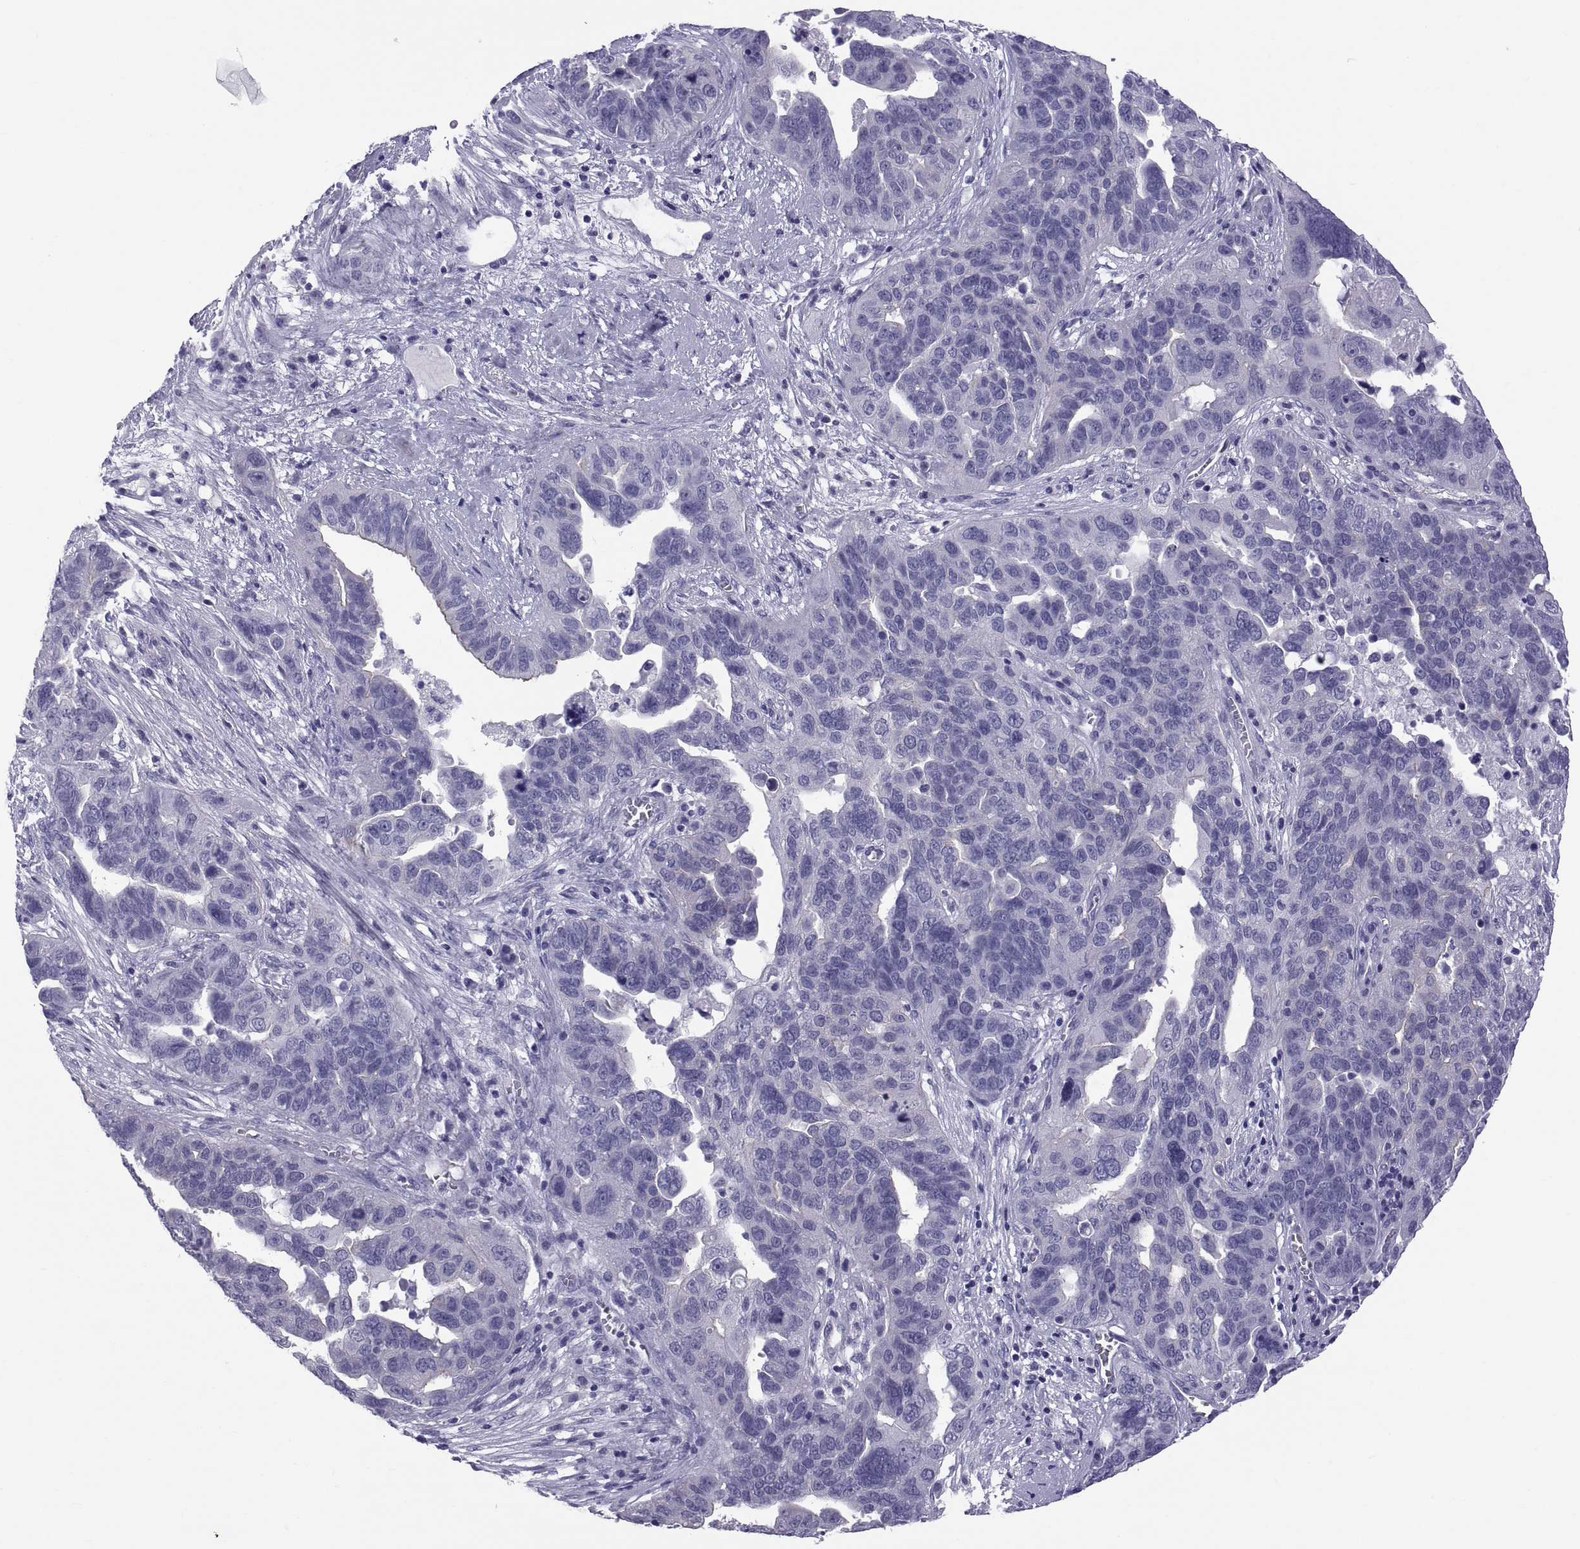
{"staining": {"intensity": "negative", "quantity": "none", "location": "none"}, "tissue": "ovarian cancer", "cell_type": "Tumor cells", "image_type": "cancer", "snomed": [{"axis": "morphology", "description": "Carcinoma, endometroid"}, {"axis": "topography", "description": "Soft tissue"}, {"axis": "topography", "description": "Ovary"}], "caption": "Immunohistochemistry micrograph of neoplastic tissue: ovarian cancer (endometroid carcinoma) stained with DAB reveals no significant protein staining in tumor cells. The staining was performed using DAB (3,3'-diaminobenzidine) to visualize the protein expression in brown, while the nuclei were stained in blue with hematoxylin (Magnification: 20x).", "gene": "RNASE12", "patient": {"sex": "female", "age": 52}}